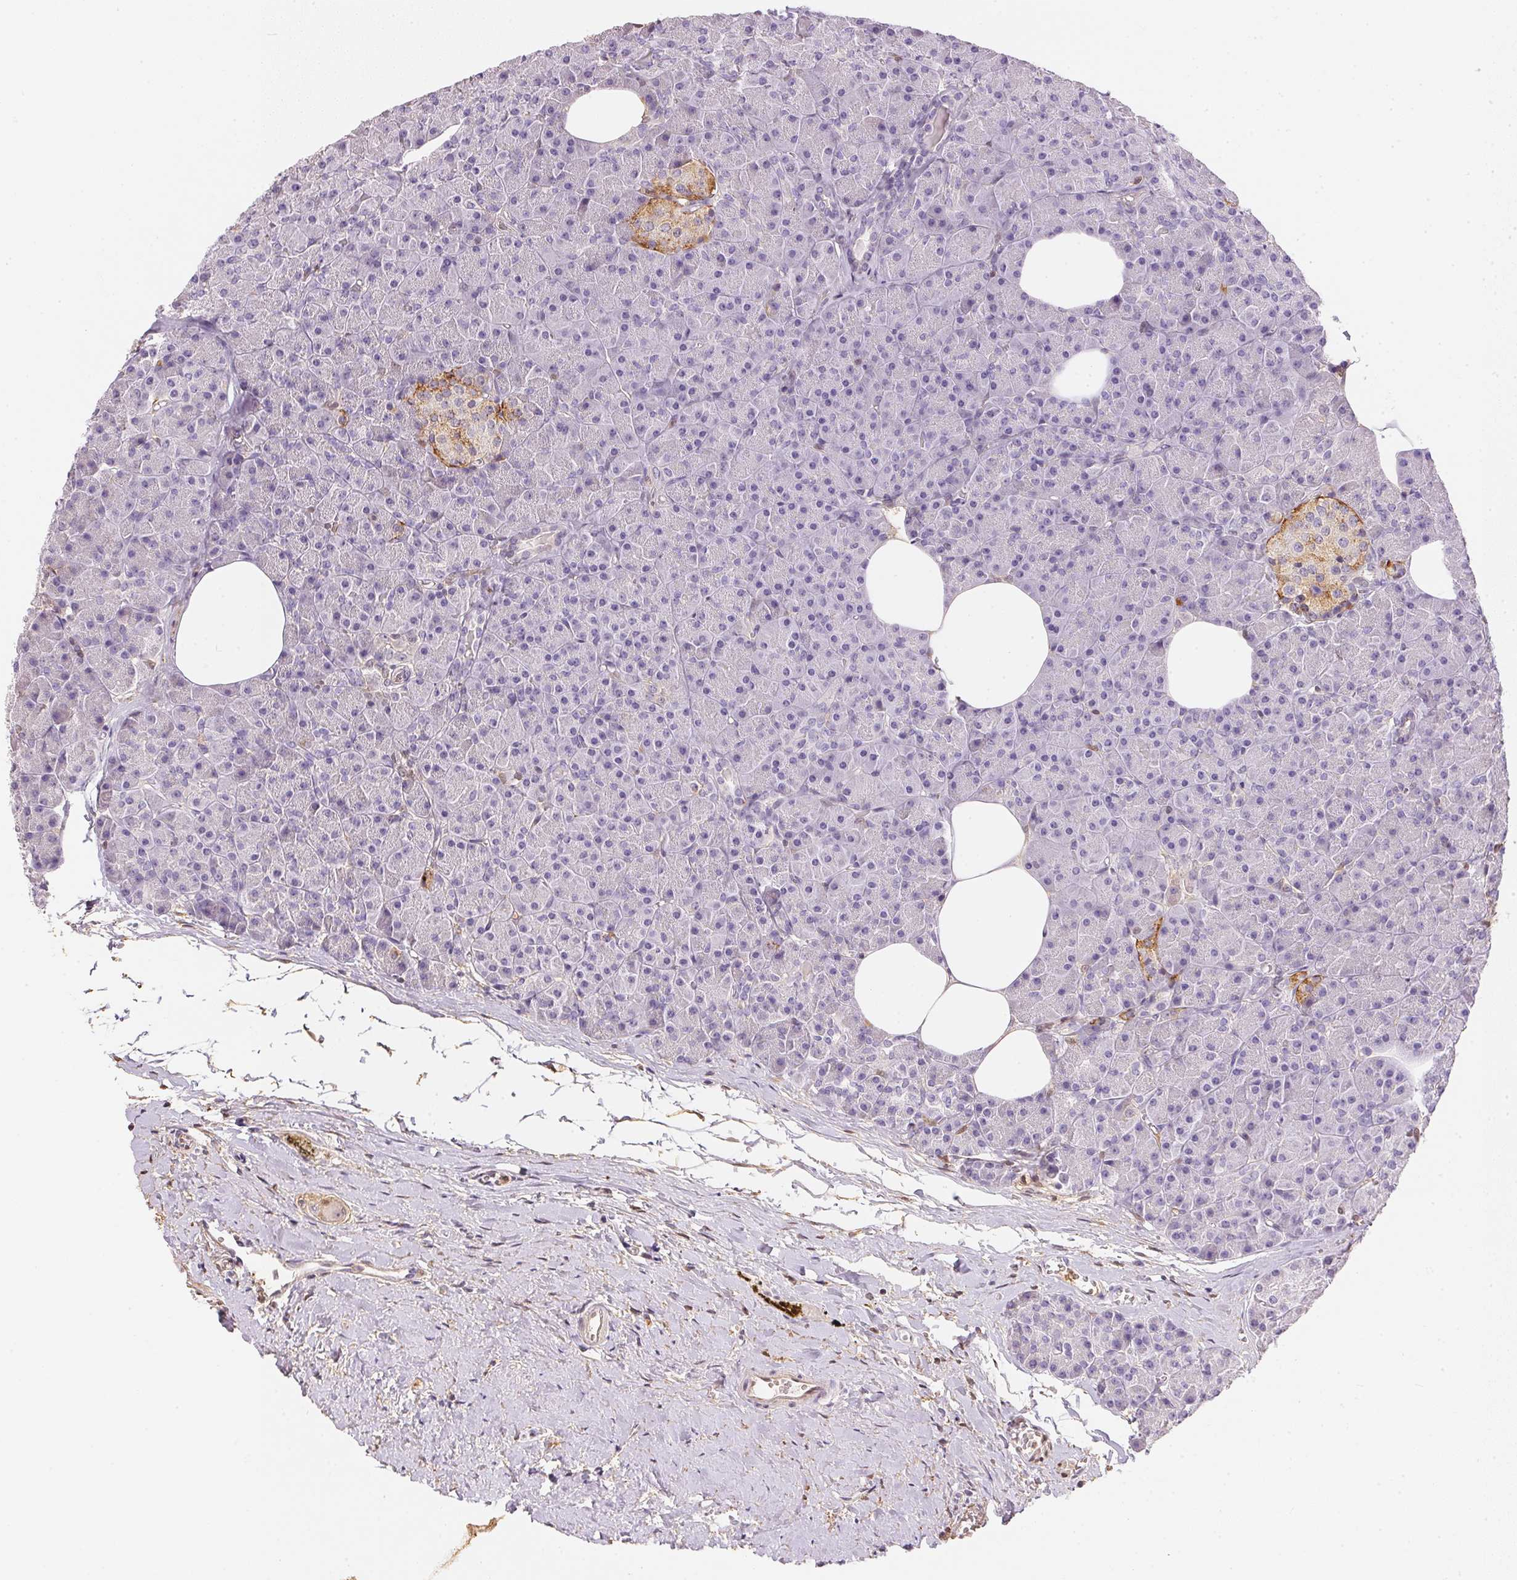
{"staining": {"intensity": "weak", "quantity": "<25%", "location": "cytoplasmic/membranous,nuclear"}, "tissue": "pancreas", "cell_type": "Exocrine glandular cells", "image_type": "normal", "snomed": [{"axis": "morphology", "description": "Normal tissue, NOS"}, {"axis": "topography", "description": "Pancreas"}], "caption": "This micrograph is of benign pancreas stained with immunohistochemistry (IHC) to label a protein in brown with the nuclei are counter-stained blue. There is no expression in exocrine glandular cells. (Immunohistochemistry (ihc), brightfield microscopy, high magnification).", "gene": "S100A3", "patient": {"sex": "female", "age": 45}}